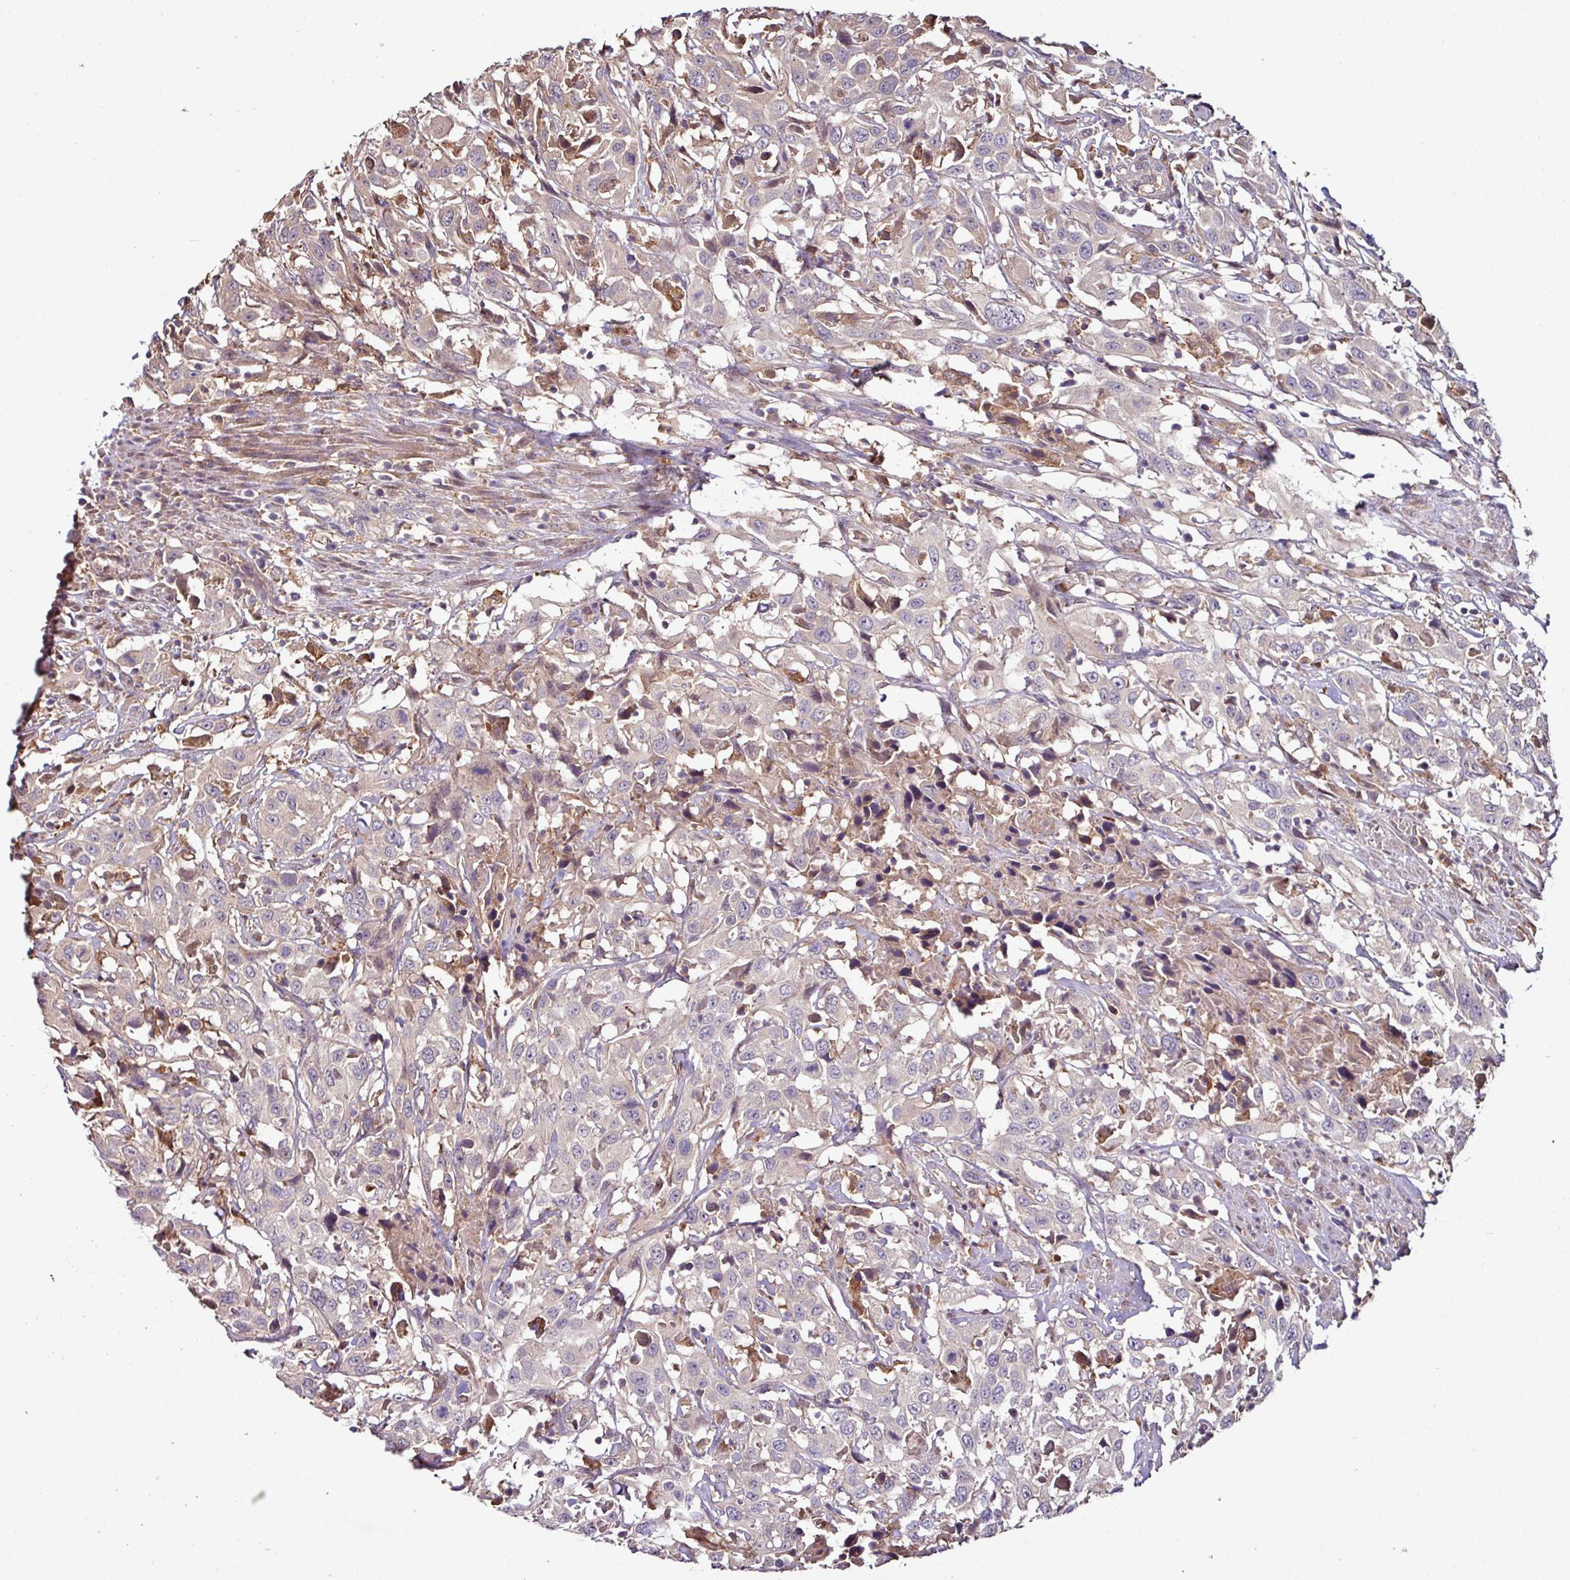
{"staining": {"intensity": "negative", "quantity": "none", "location": "none"}, "tissue": "urothelial cancer", "cell_type": "Tumor cells", "image_type": "cancer", "snomed": [{"axis": "morphology", "description": "Urothelial carcinoma, High grade"}, {"axis": "topography", "description": "Urinary bladder"}], "caption": "This is an immunohistochemistry (IHC) histopathology image of human urothelial carcinoma (high-grade). There is no staining in tumor cells.", "gene": "GNPDA1", "patient": {"sex": "male", "age": 61}}